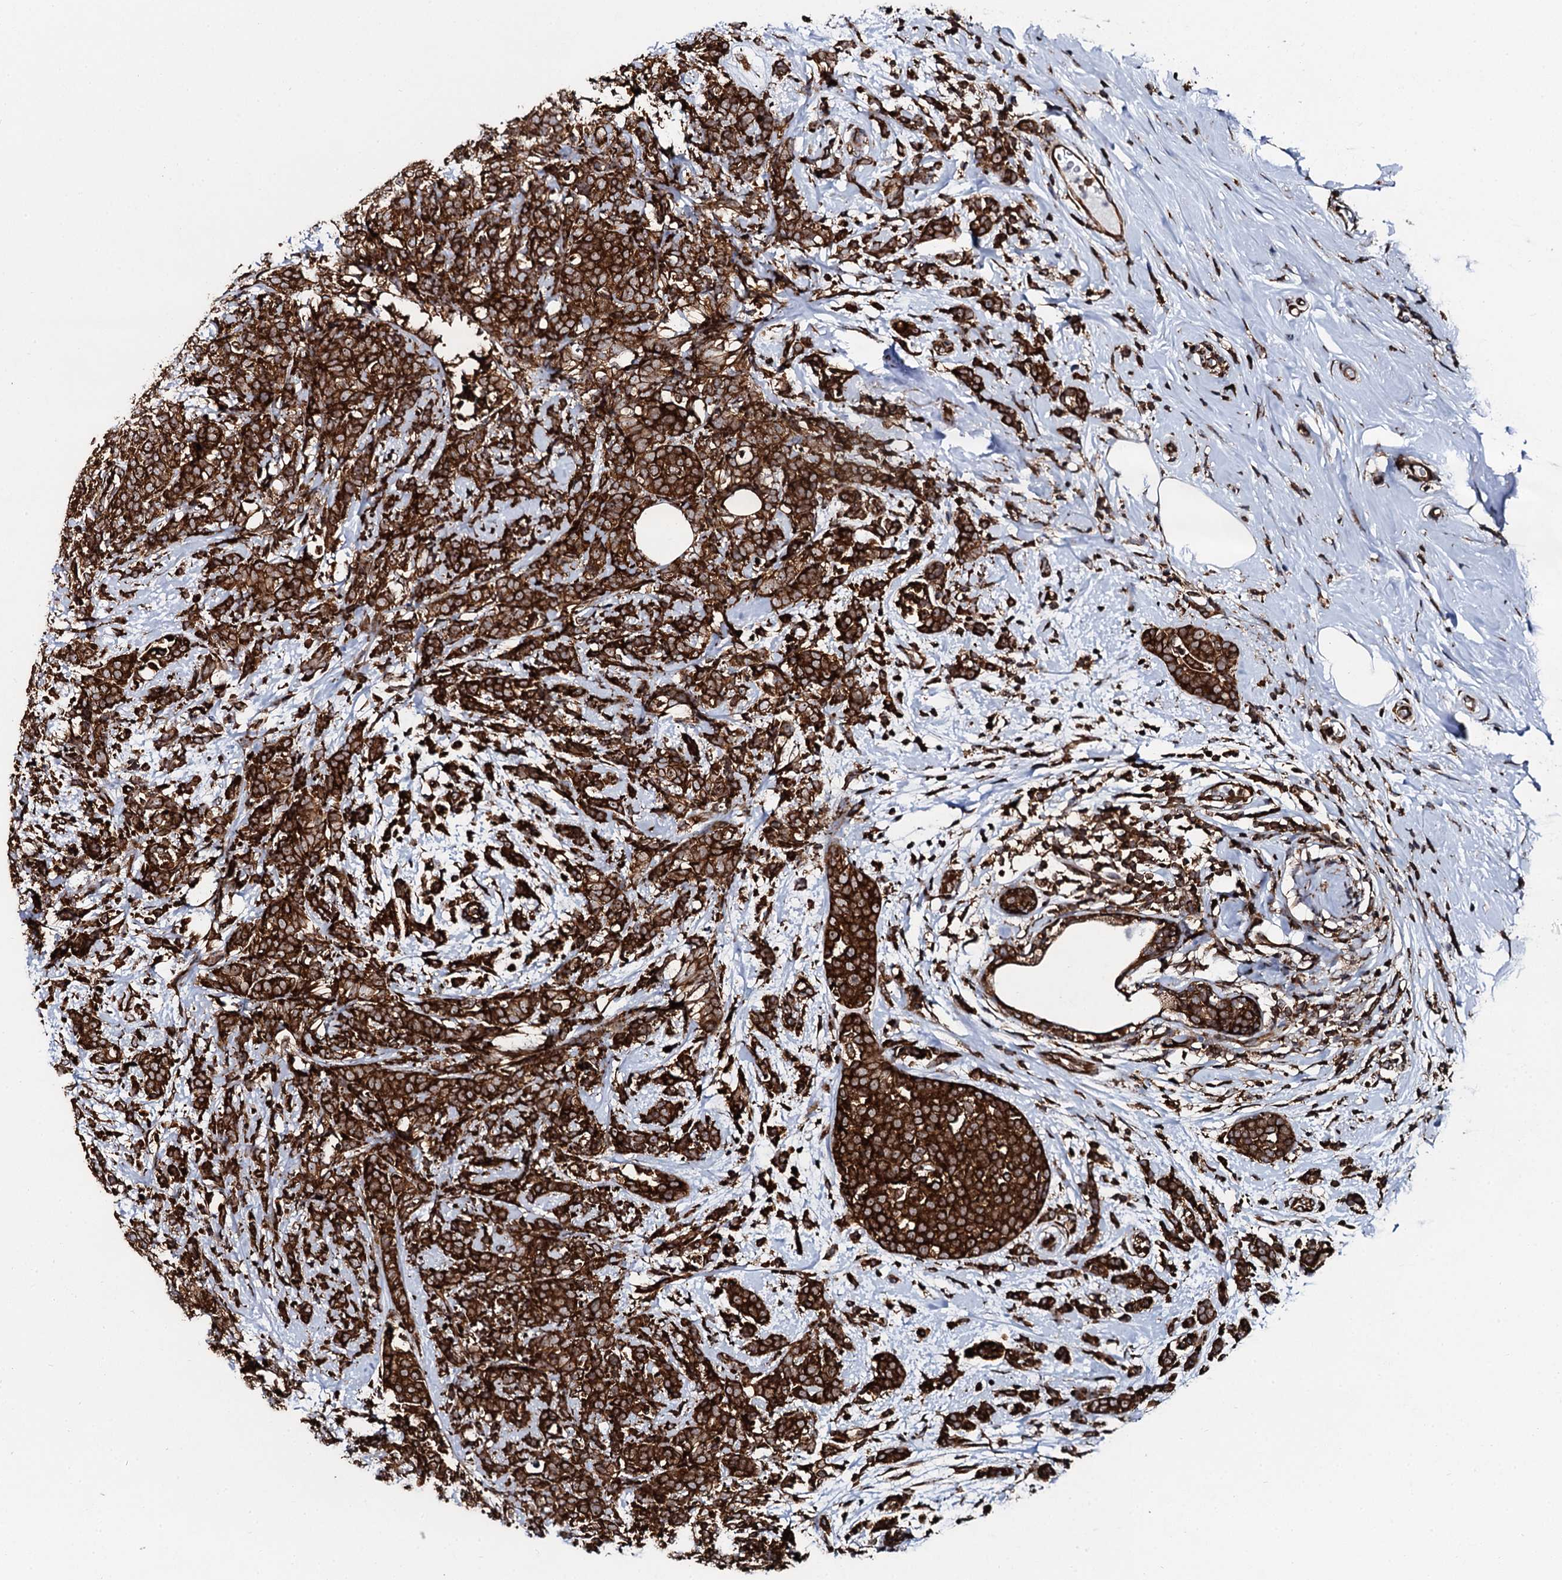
{"staining": {"intensity": "strong", "quantity": ">75%", "location": "cytoplasmic/membranous"}, "tissue": "breast cancer", "cell_type": "Tumor cells", "image_type": "cancer", "snomed": [{"axis": "morphology", "description": "Lobular carcinoma"}, {"axis": "topography", "description": "Breast"}], "caption": "Strong cytoplasmic/membranous positivity for a protein is identified in approximately >75% of tumor cells of breast cancer (lobular carcinoma) using immunohistochemistry (IHC).", "gene": "SPTY2D1", "patient": {"sex": "female", "age": 58}}